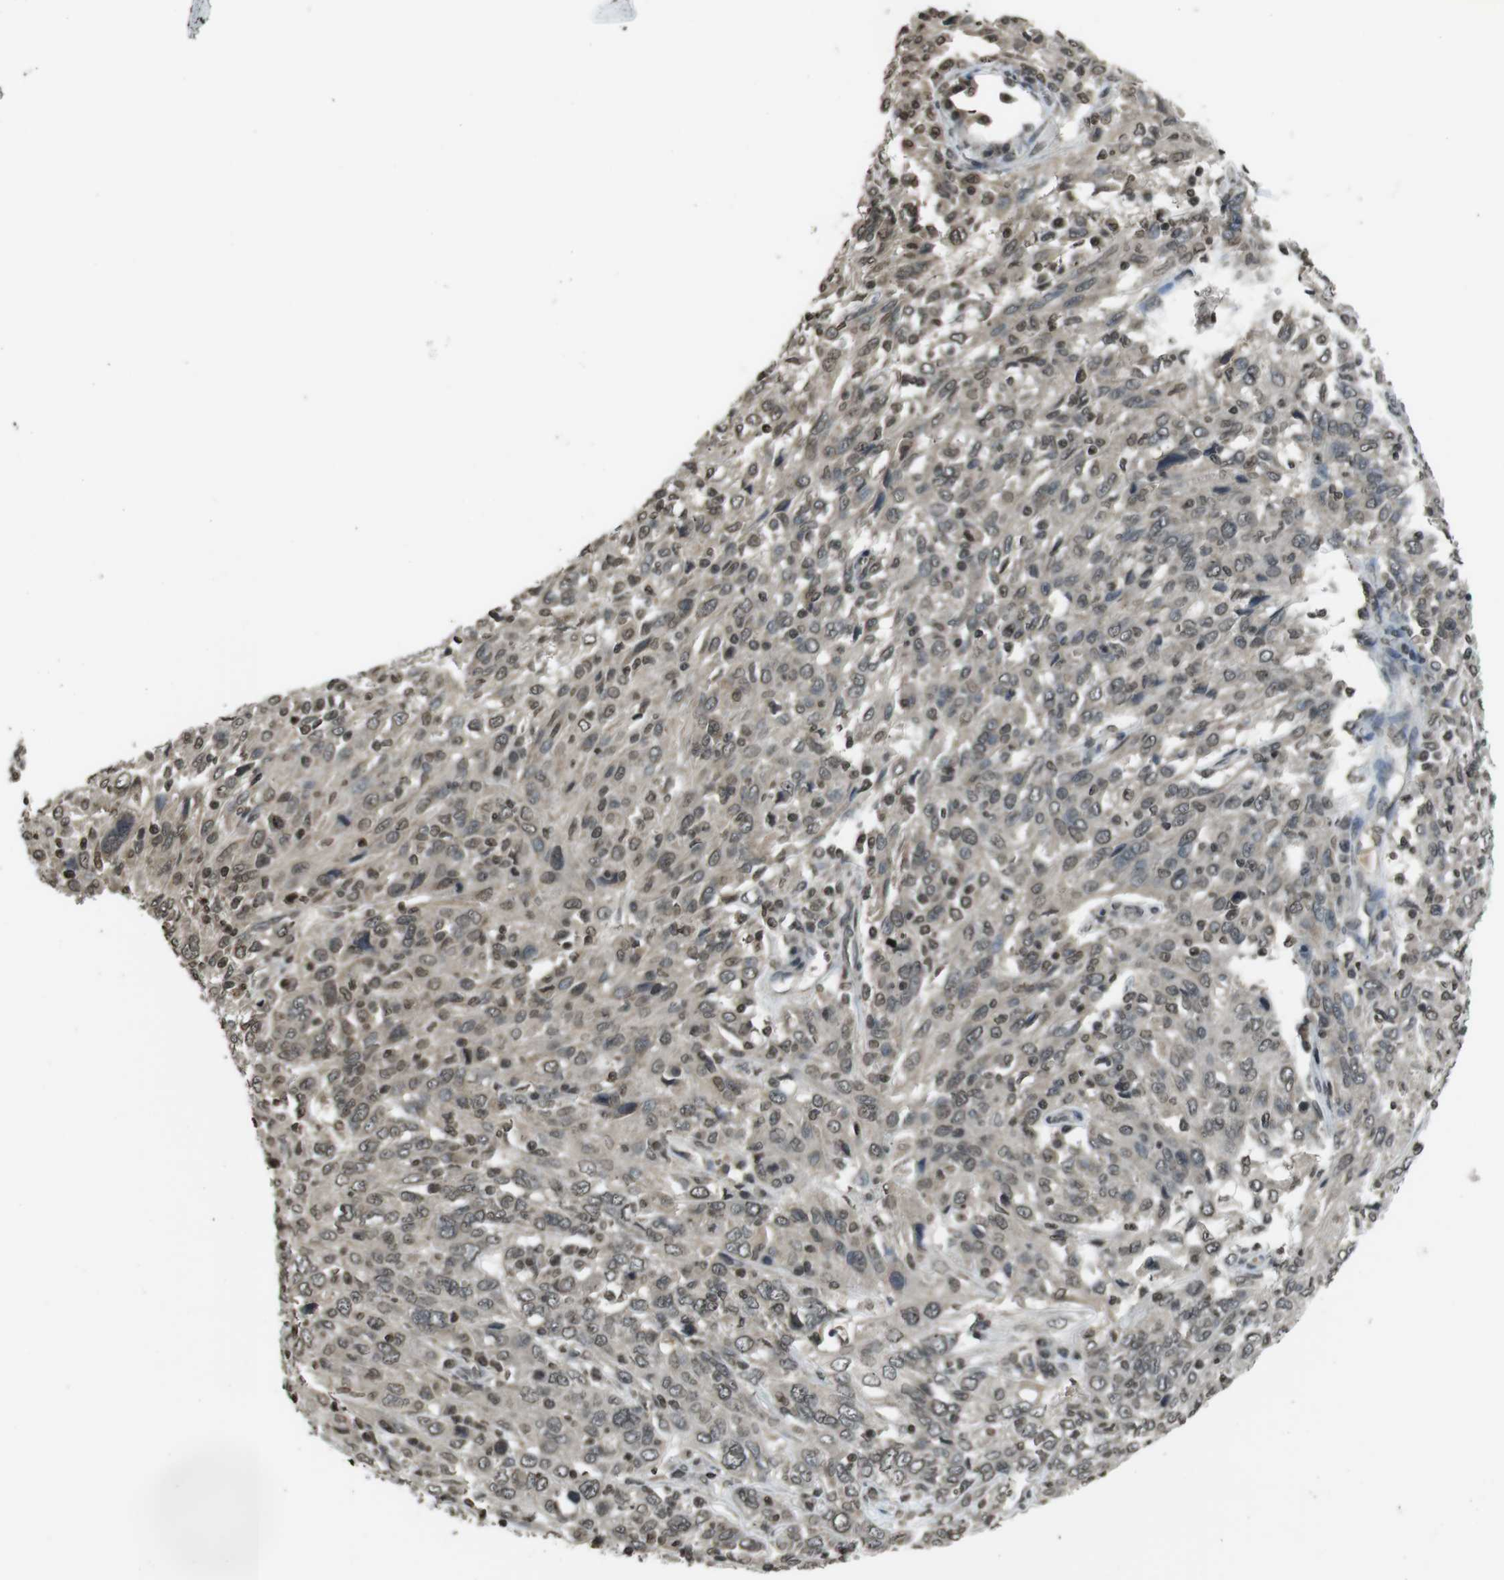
{"staining": {"intensity": "moderate", "quantity": "25%-75%", "location": "nuclear"}, "tissue": "cervical cancer", "cell_type": "Tumor cells", "image_type": "cancer", "snomed": [{"axis": "morphology", "description": "Squamous cell carcinoma, NOS"}, {"axis": "topography", "description": "Cervix"}], "caption": "High-power microscopy captured an immunohistochemistry photomicrograph of cervical cancer, revealing moderate nuclear positivity in about 25%-75% of tumor cells. (DAB (3,3'-diaminobenzidine) IHC with brightfield microscopy, high magnification).", "gene": "MAF", "patient": {"sex": "female", "age": 46}}